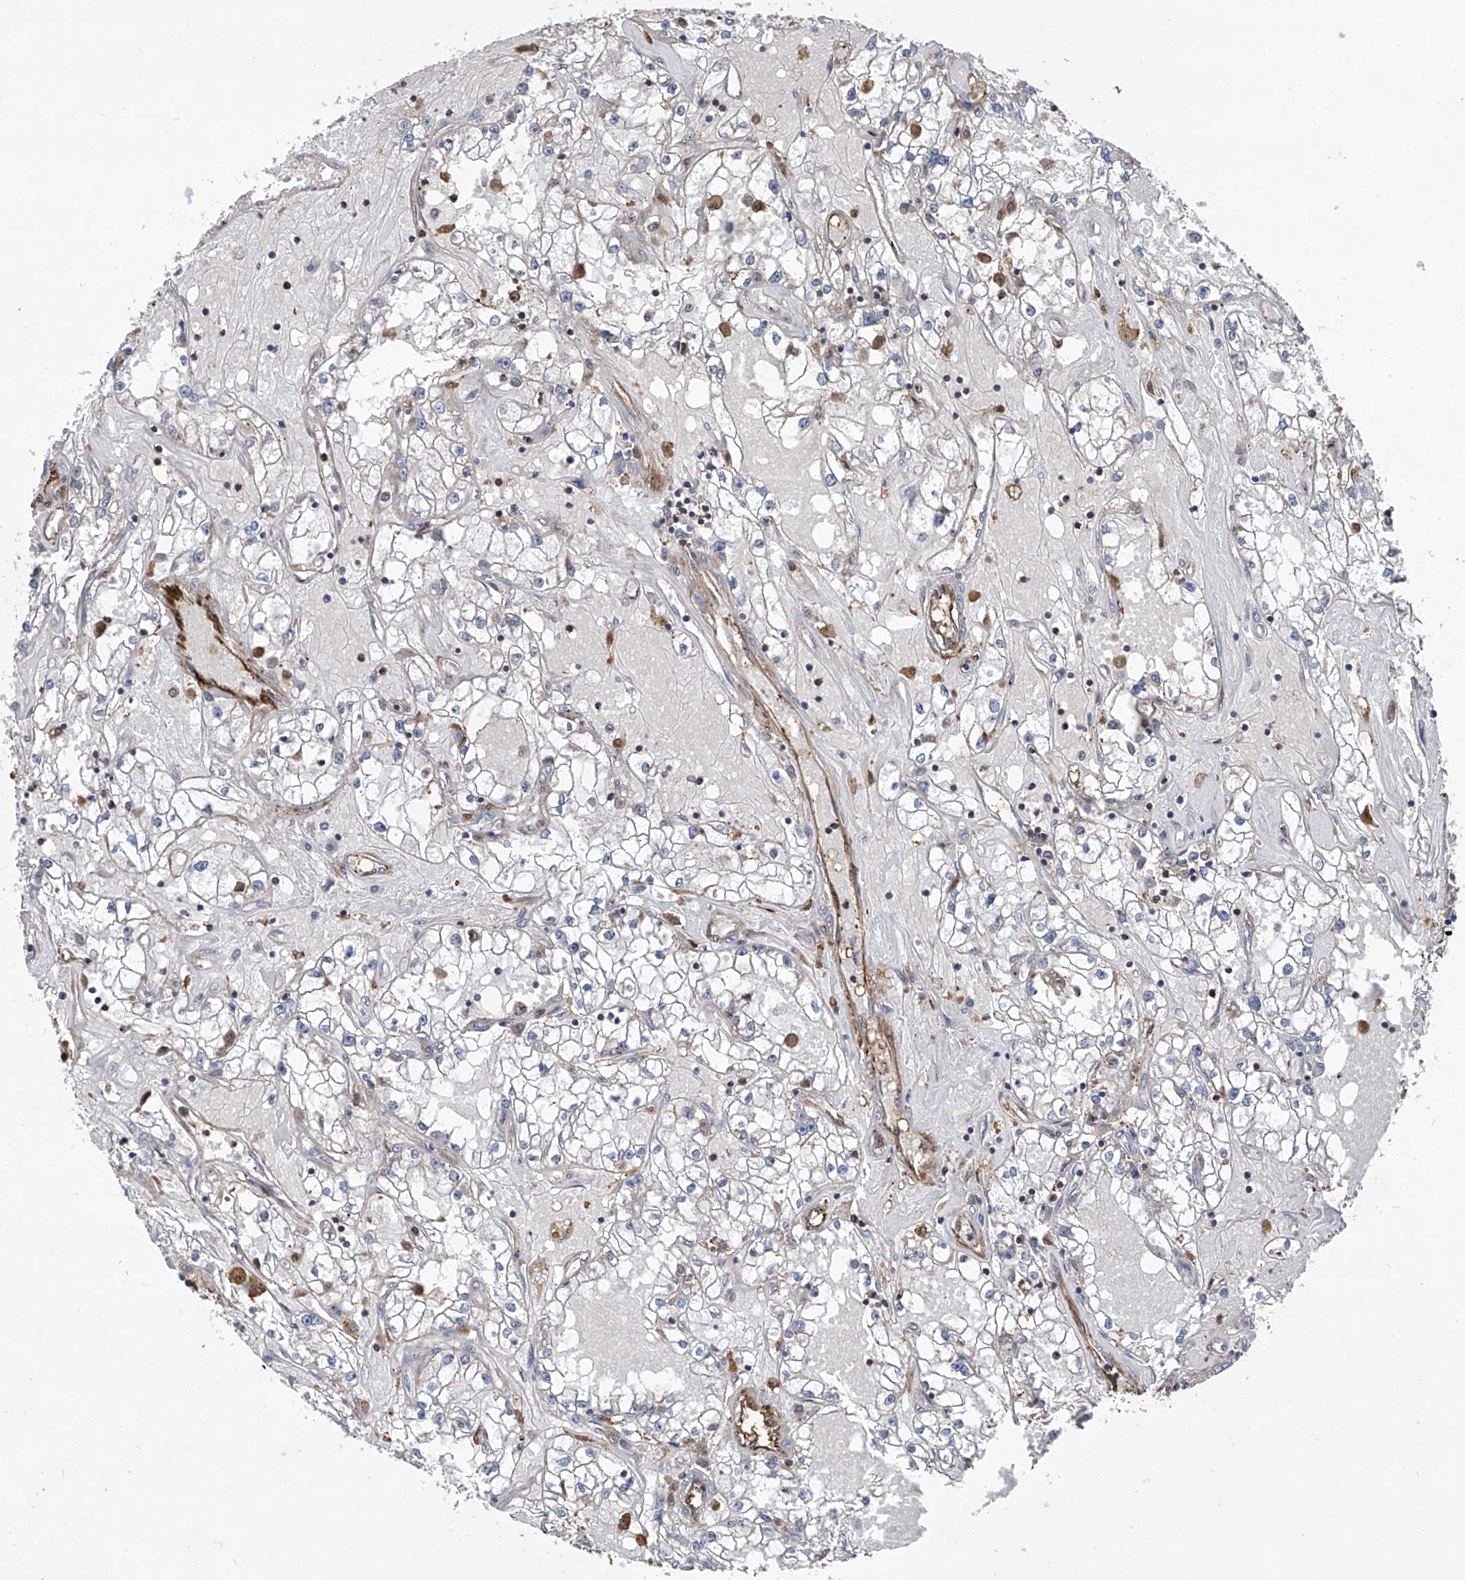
{"staining": {"intensity": "negative", "quantity": "none", "location": "none"}, "tissue": "renal cancer", "cell_type": "Tumor cells", "image_type": "cancer", "snomed": [{"axis": "morphology", "description": "Adenocarcinoma, NOS"}, {"axis": "topography", "description": "Kidney"}], "caption": "The photomicrograph displays no significant positivity in tumor cells of renal adenocarcinoma.", "gene": "NT5C3A", "patient": {"sex": "male", "age": 56}}